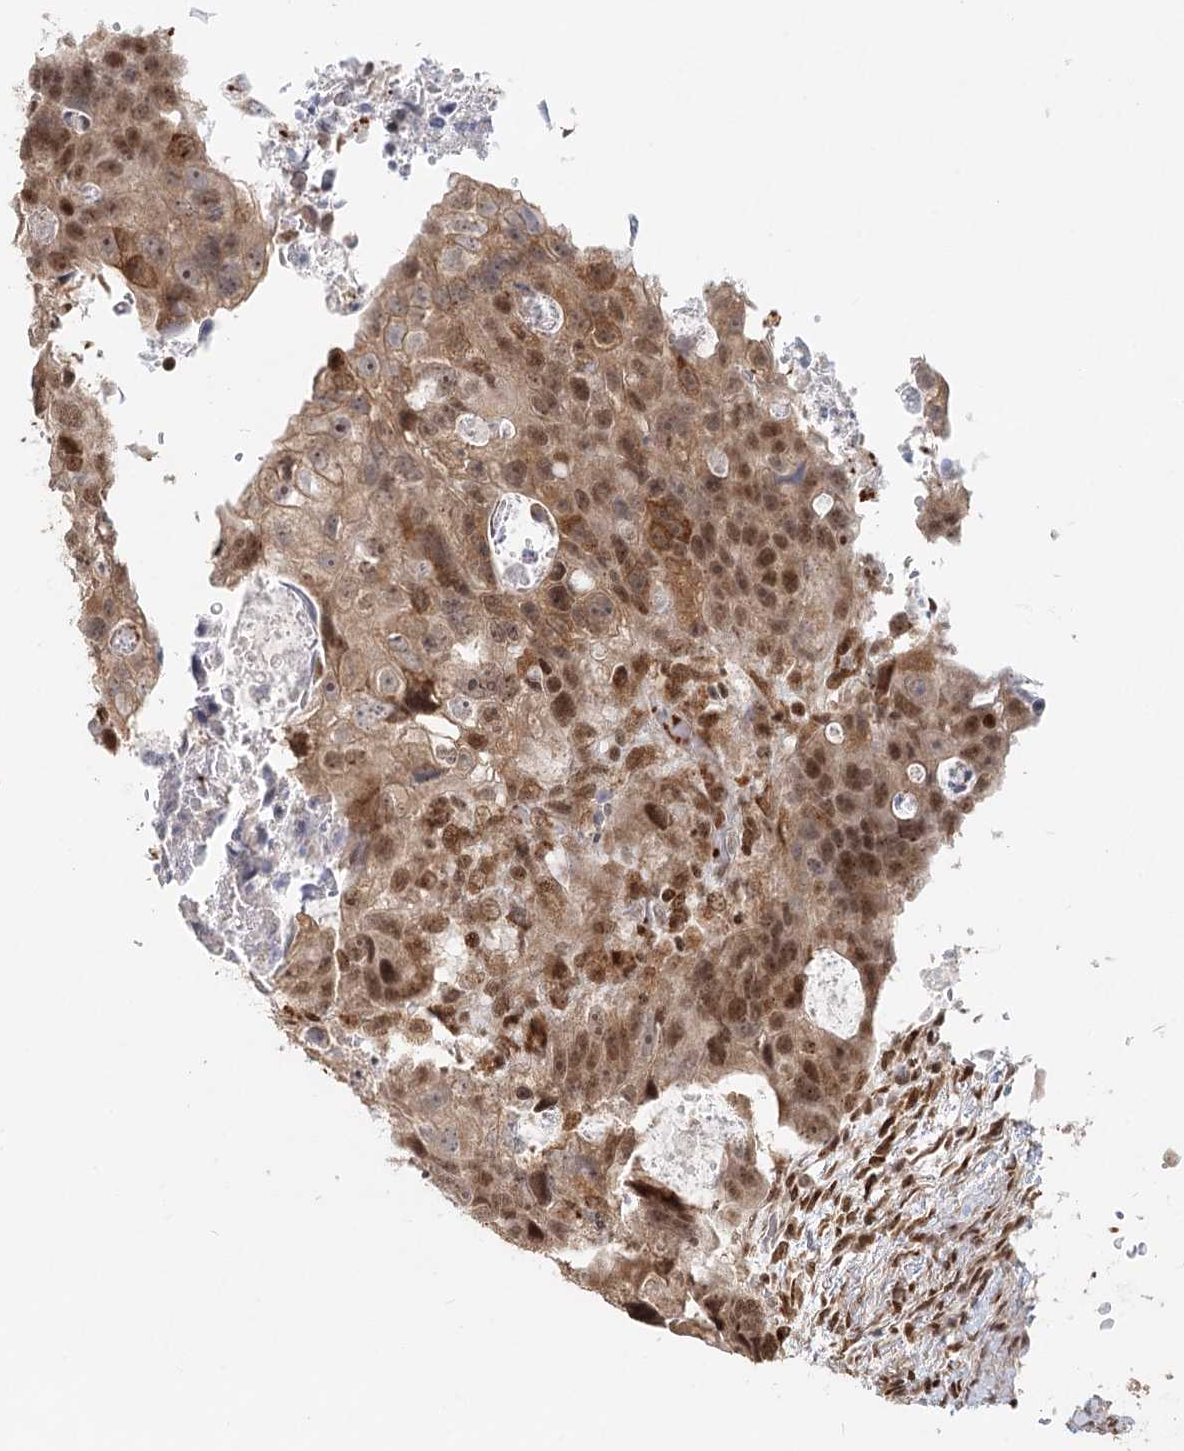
{"staining": {"intensity": "moderate", "quantity": ">75%", "location": "nuclear"}, "tissue": "colorectal cancer", "cell_type": "Tumor cells", "image_type": "cancer", "snomed": [{"axis": "morphology", "description": "Adenocarcinoma, NOS"}, {"axis": "topography", "description": "Rectum"}], "caption": "Protein staining shows moderate nuclear expression in about >75% of tumor cells in colorectal cancer (adenocarcinoma).", "gene": "BNIP5", "patient": {"sex": "male", "age": 59}}